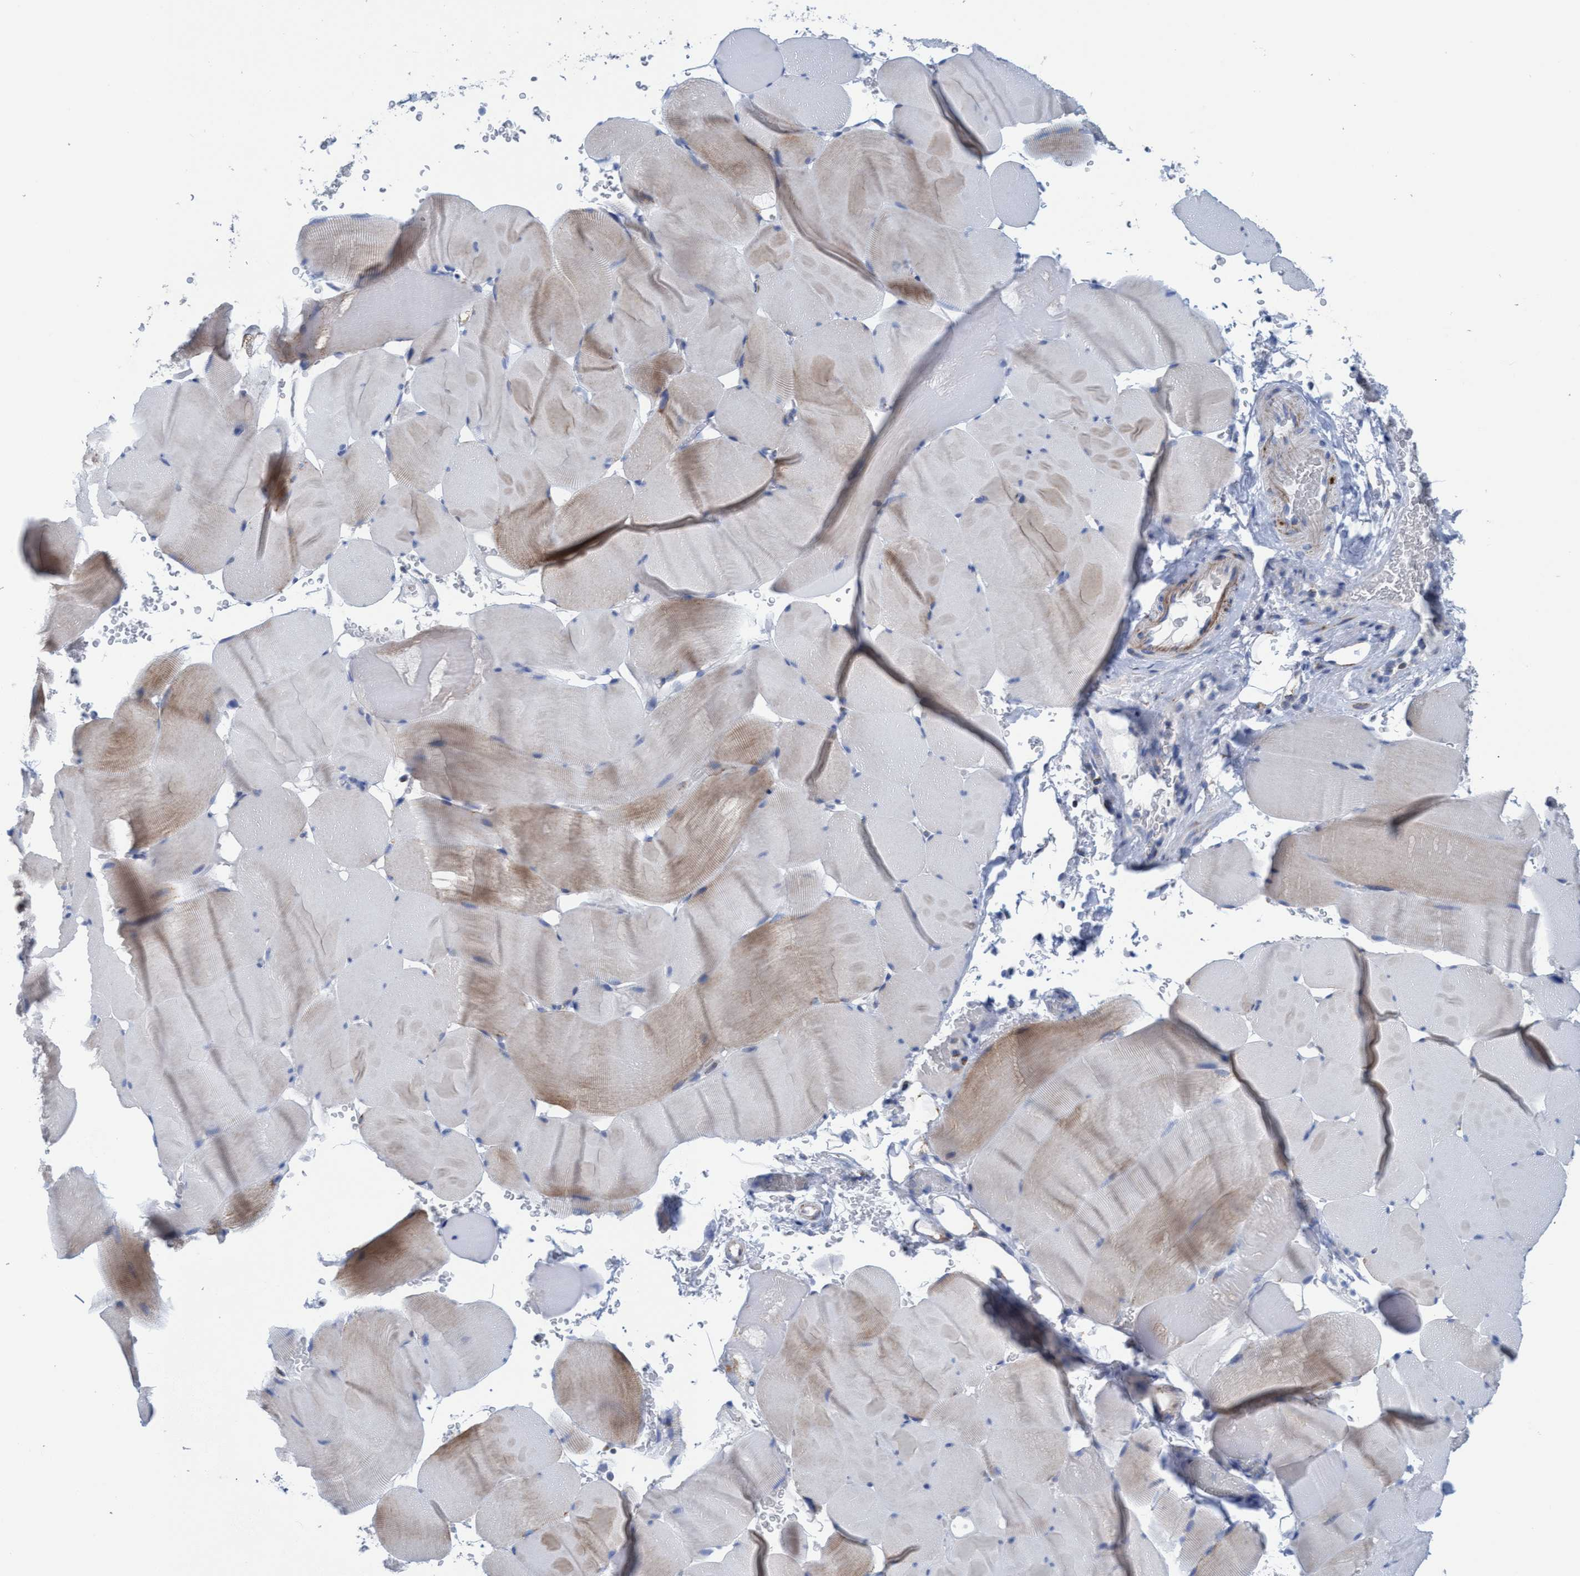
{"staining": {"intensity": "moderate", "quantity": "25%-75%", "location": "cytoplasmic/membranous"}, "tissue": "skeletal muscle", "cell_type": "Myocytes", "image_type": "normal", "snomed": [{"axis": "morphology", "description": "Normal tissue, NOS"}, {"axis": "topography", "description": "Skeletal muscle"}], "caption": "Immunohistochemical staining of unremarkable human skeletal muscle reveals 25%-75% levels of moderate cytoplasmic/membranous protein positivity in approximately 25%-75% of myocytes.", "gene": "GGA3", "patient": {"sex": "male", "age": 62}}